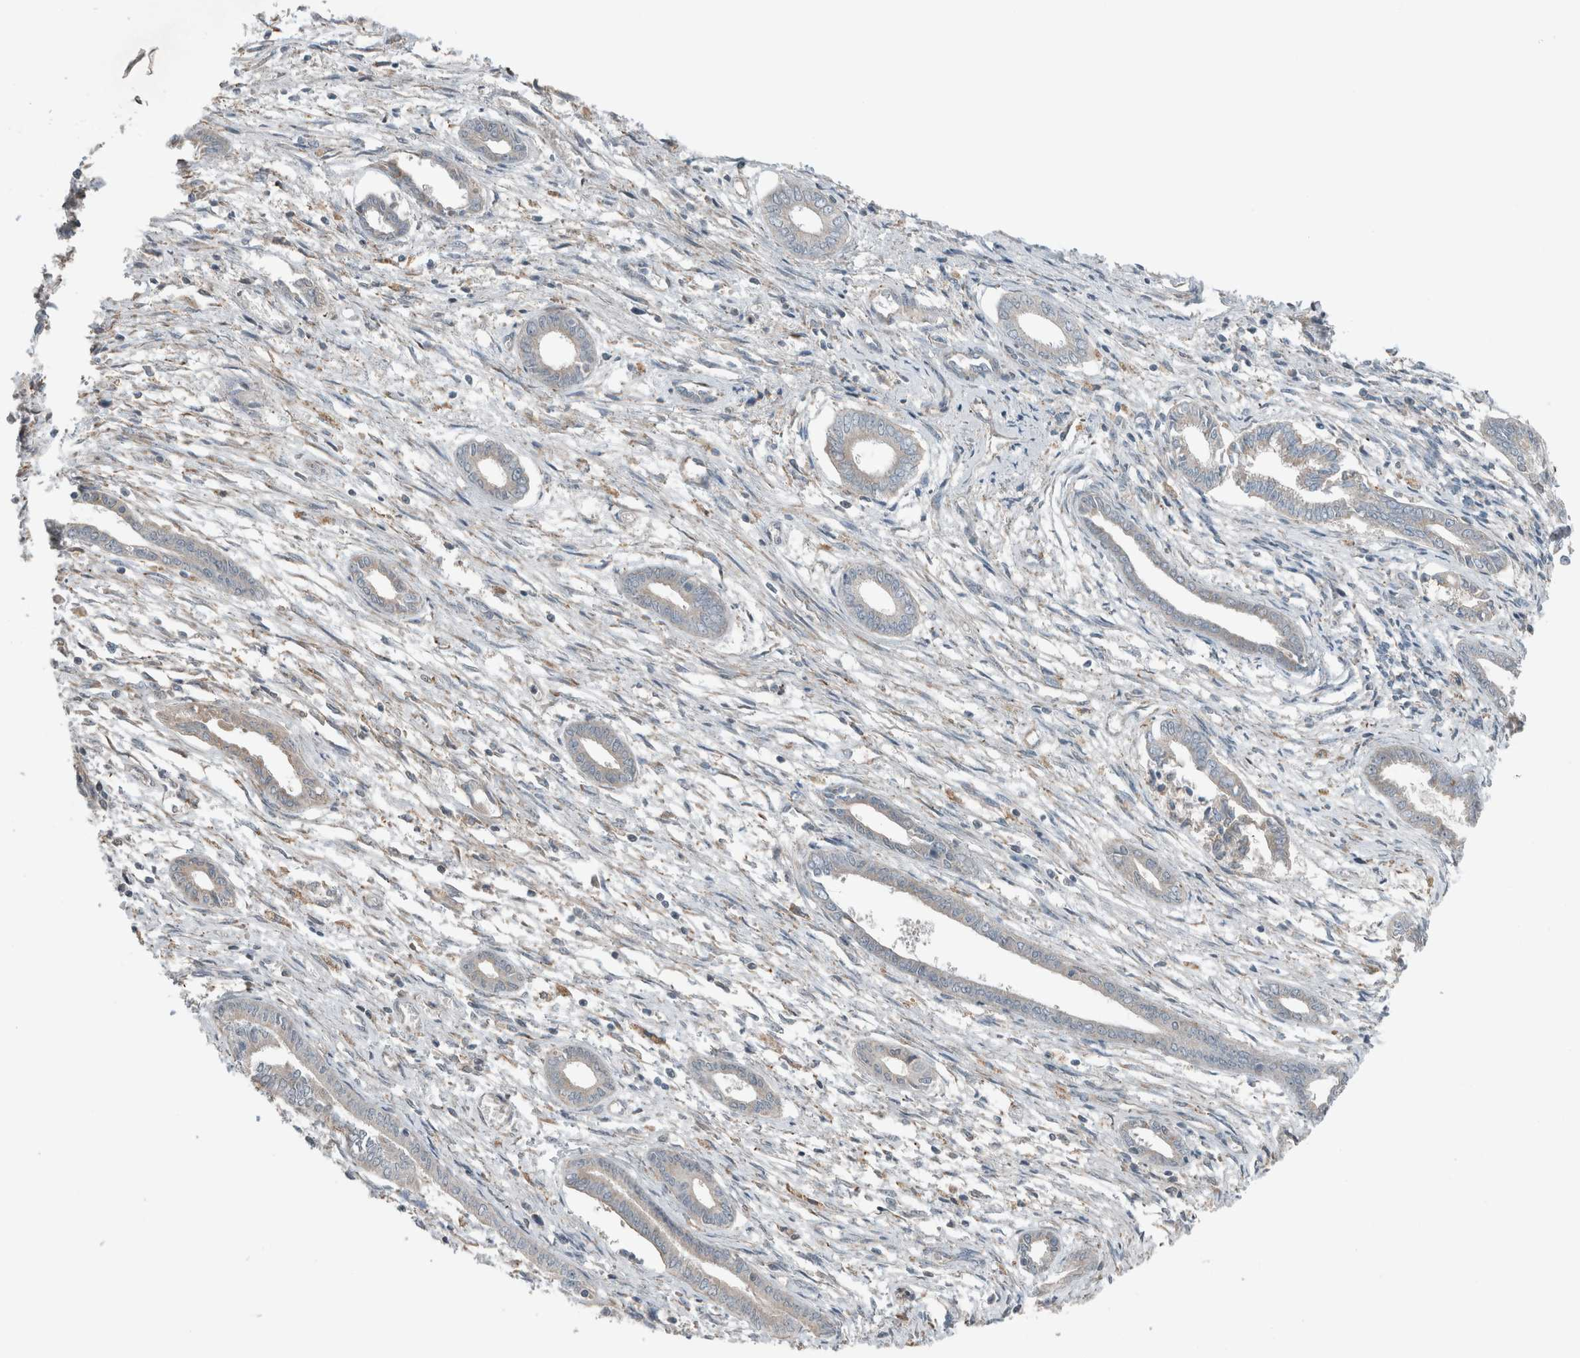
{"staining": {"intensity": "negative", "quantity": "none", "location": "none"}, "tissue": "endometrium", "cell_type": "Cells in endometrial stroma", "image_type": "normal", "snomed": [{"axis": "morphology", "description": "Normal tissue, NOS"}, {"axis": "topography", "description": "Endometrium"}], "caption": "There is no significant positivity in cells in endometrial stroma of endometrium.", "gene": "JADE2", "patient": {"sex": "female", "age": 56}}